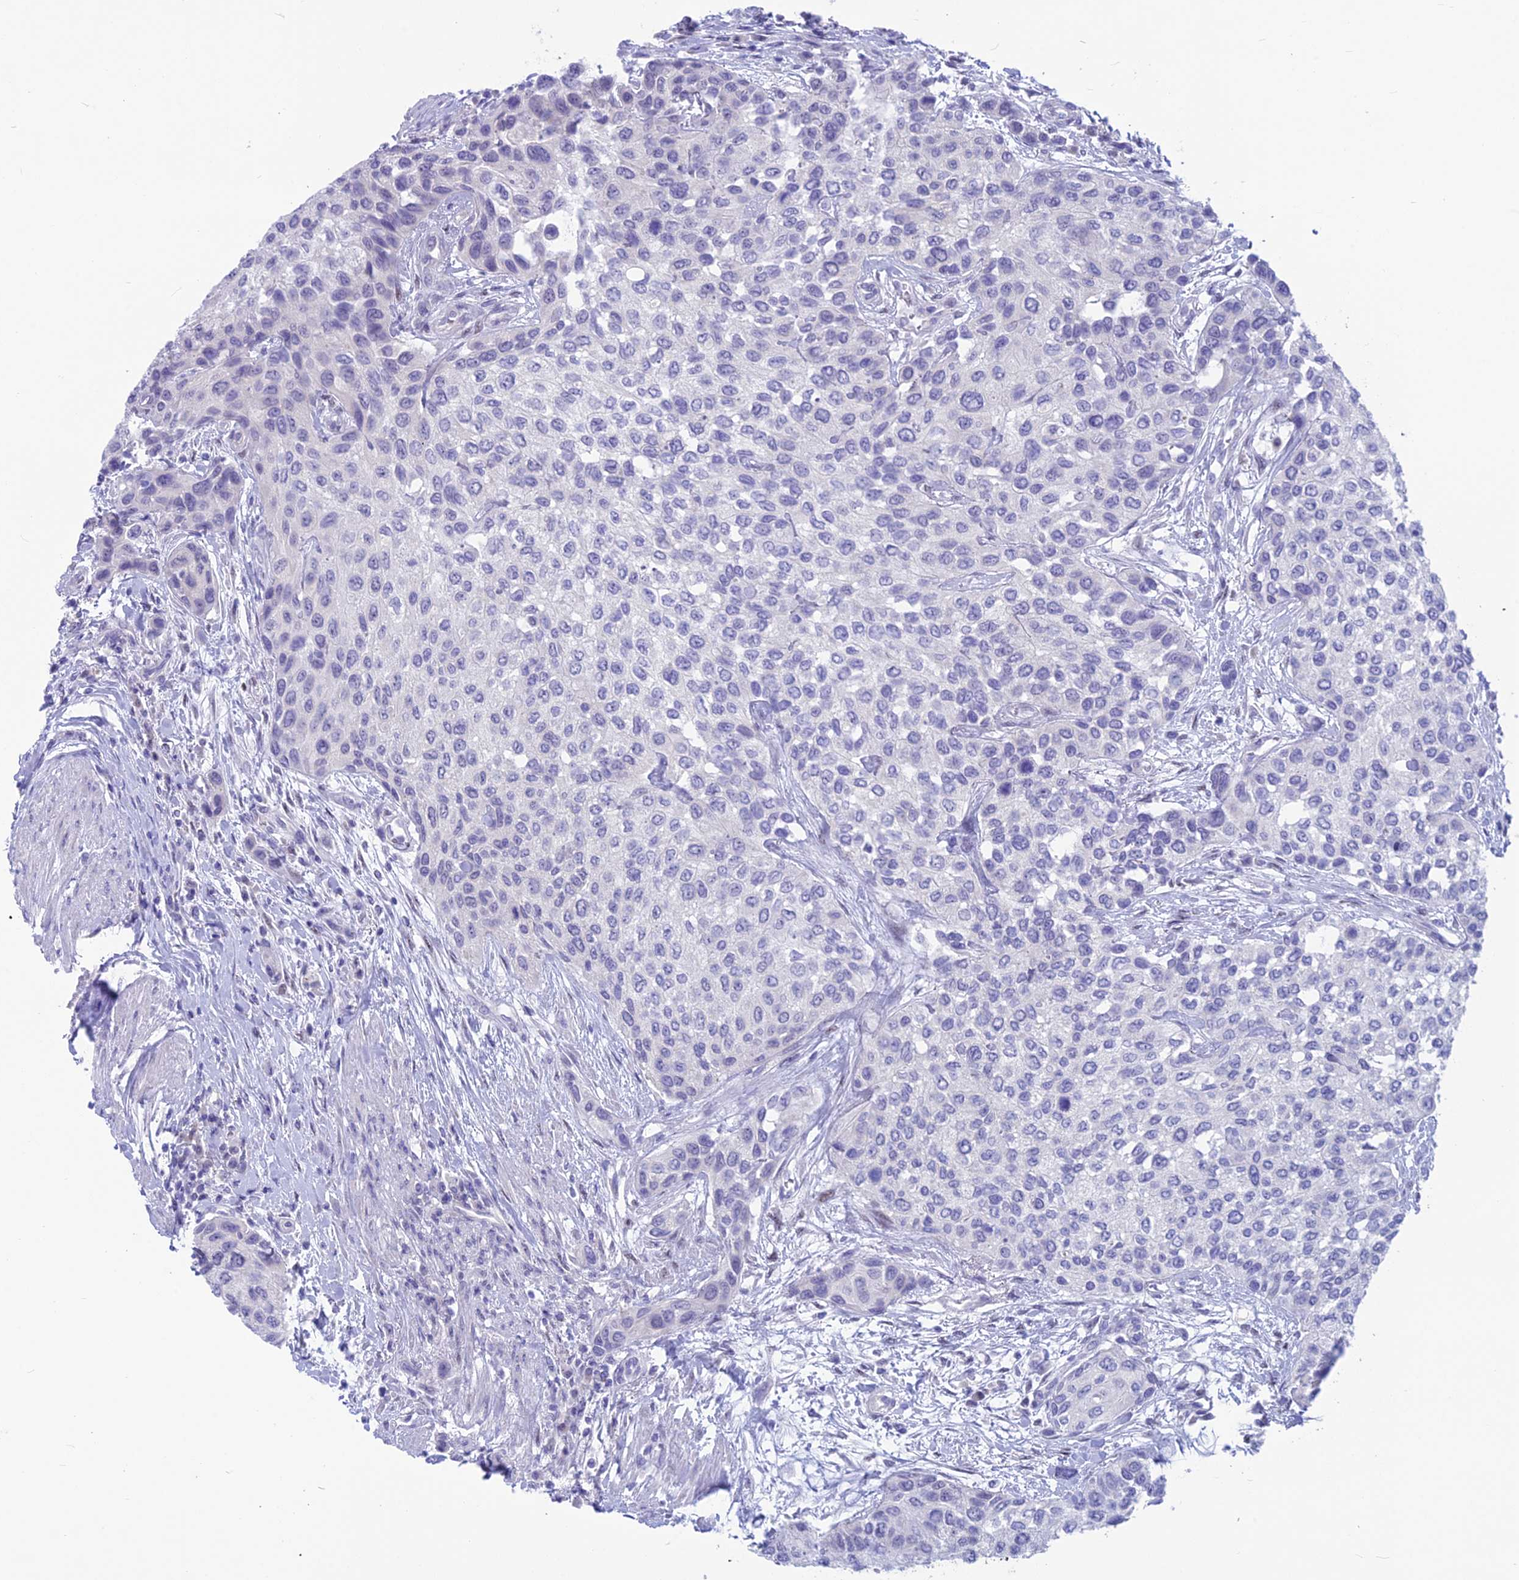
{"staining": {"intensity": "negative", "quantity": "none", "location": "none"}, "tissue": "urothelial cancer", "cell_type": "Tumor cells", "image_type": "cancer", "snomed": [{"axis": "morphology", "description": "Normal tissue, NOS"}, {"axis": "morphology", "description": "Urothelial carcinoma, High grade"}, {"axis": "topography", "description": "Vascular tissue"}, {"axis": "topography", "description": "Urinary bladder"}], "caption": "This is an immunohistochemistry (IHC) image of human high-grade urothelial carcinoma. There is no positivity in tumor cells.", "gene": "SNTN", "patient": {"sex": "female", "age": 56}}